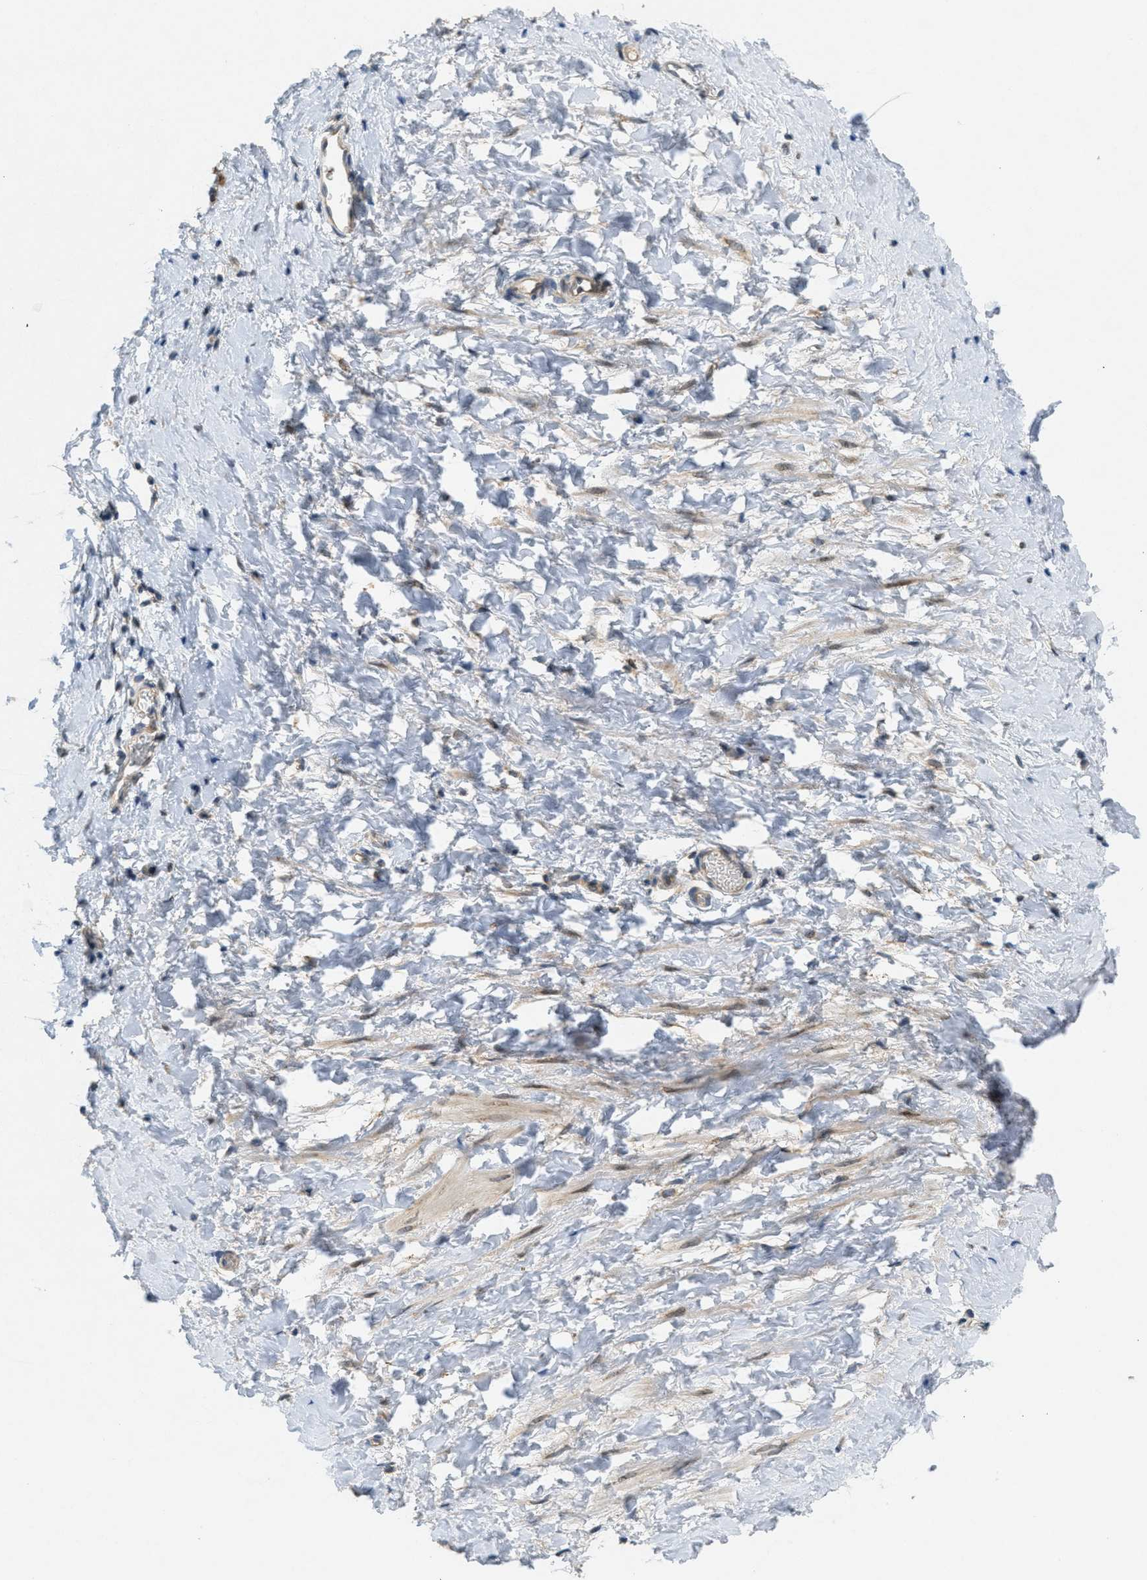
{"staining": {"intensity": "weak", "quantity": "25%-75%", "location": "cytoplasmic/membranous"}, "tissue": "smooth muscle", "cell_type": "Smooth muscle cells", "image_type": "normal", "snomed": [{"axis": "morphology", "description": "Normal tissue, NOS"}, {"axis": "topography", "description": "Smooth muscle"}], "caption": "Immunohistochemical staining of unremarkable smooth muscle reveals 25%-75% levels of weak cytoplasmic/membranous protein expression in about 25%-75% of smooth muscle cells. Using DAB (brown) and hematoxylin (blue) stains, captured at high magnification using brightfield microscopy.", "gene": "SIGMAR1", "patient": {"sex": "male", "age": 16}}